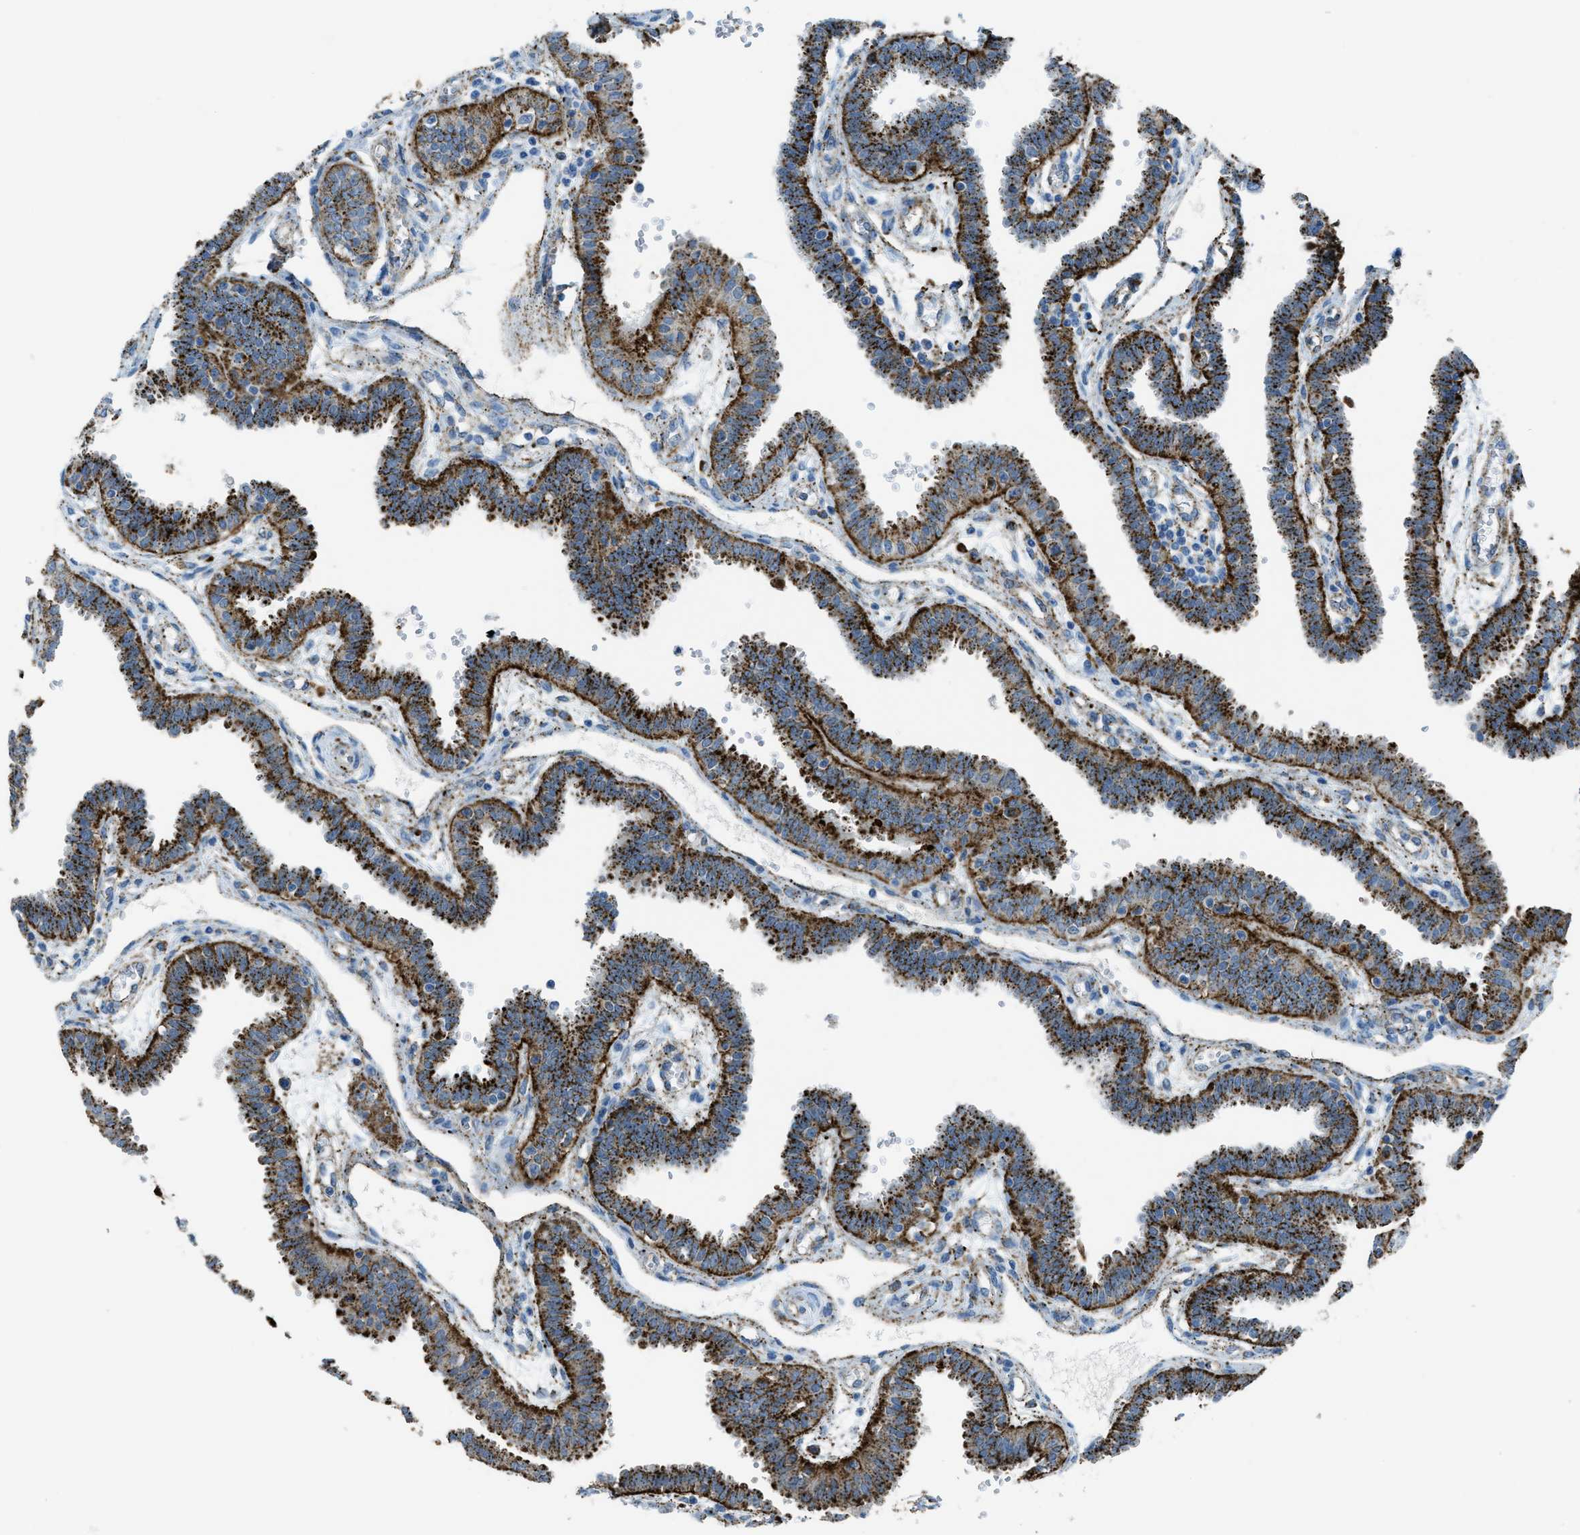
{"staining": {"intensity": "strong", "quantity": ">75%", "location": "cytoplasmic/membranous"}, "tissue": "fallopian tube", "cell_type": "Glandular cells", "image_type": "normal", "snomed": [{"axis": "morphology", "description": "Normal tissue, NOS"}, {"axis": "topography", "description": "Fallopian tube"}], "caption": "Fallopian tube stained with a brown dye reveals strong cytoplasmic/membranous positive expression in approximately >75% of glandular cells.", "gene": "SCARB2", "patient": {"sex": "female", "age": 32}}